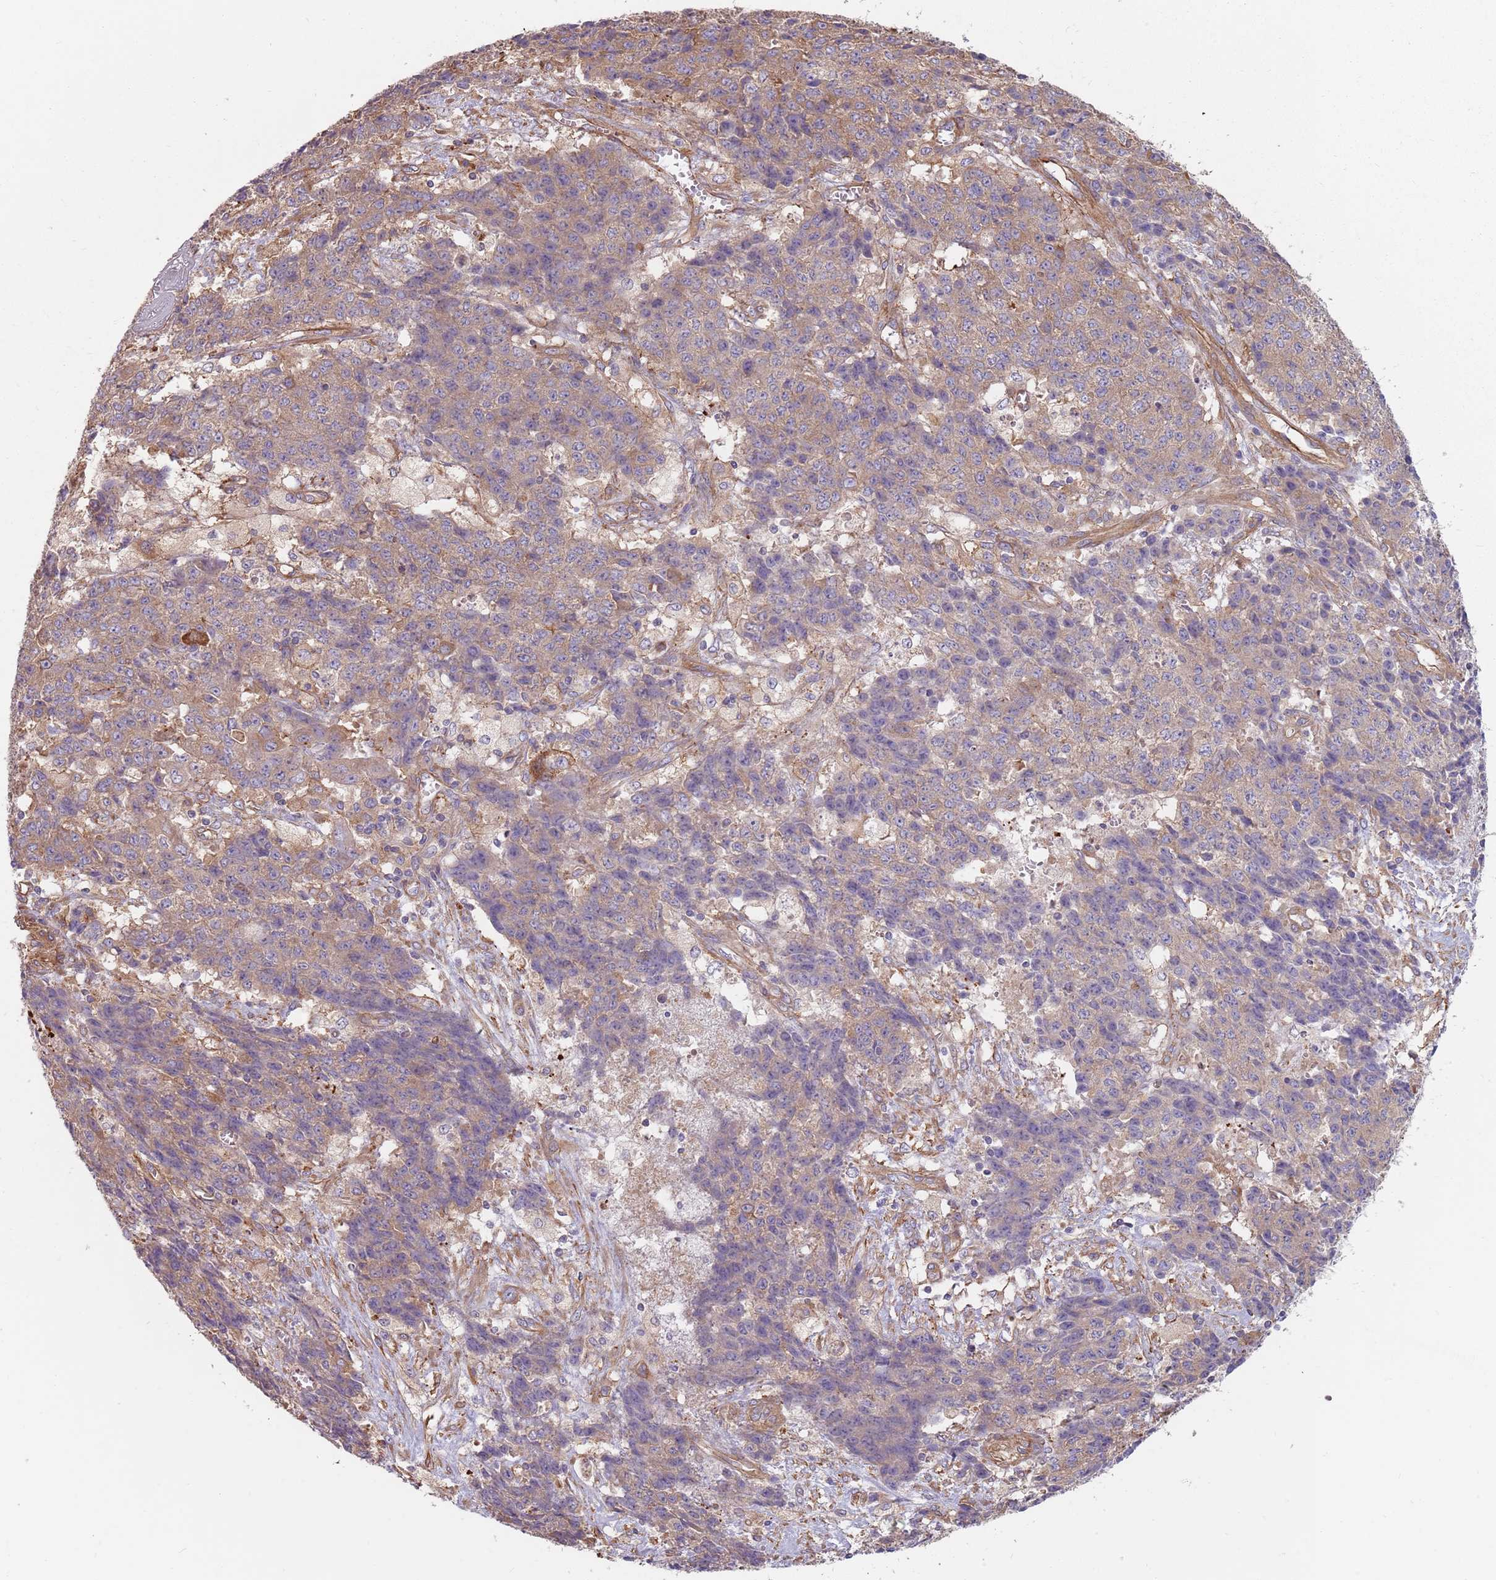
{"staining": {"intensity": "weak", "quantity": "25%-75%", "location": "cytoplasmic/membranous"}, "tissue": "ovarian cancer", "cell_type": "Tumor cells", "image_type": "cancer", "snomed": [{"axis": "morphology", "description": "Carcinoma, endometroid"}, {"axis": "topography", "description": "Ovary"}], "caption": "Ovarian endometroid carcinoma stained for a protein exhibits weak cytoplasmic/membranous positivity in tumor cells.", "gene": "SPDL1", "patient": {"sex": "female", "age": 42}}